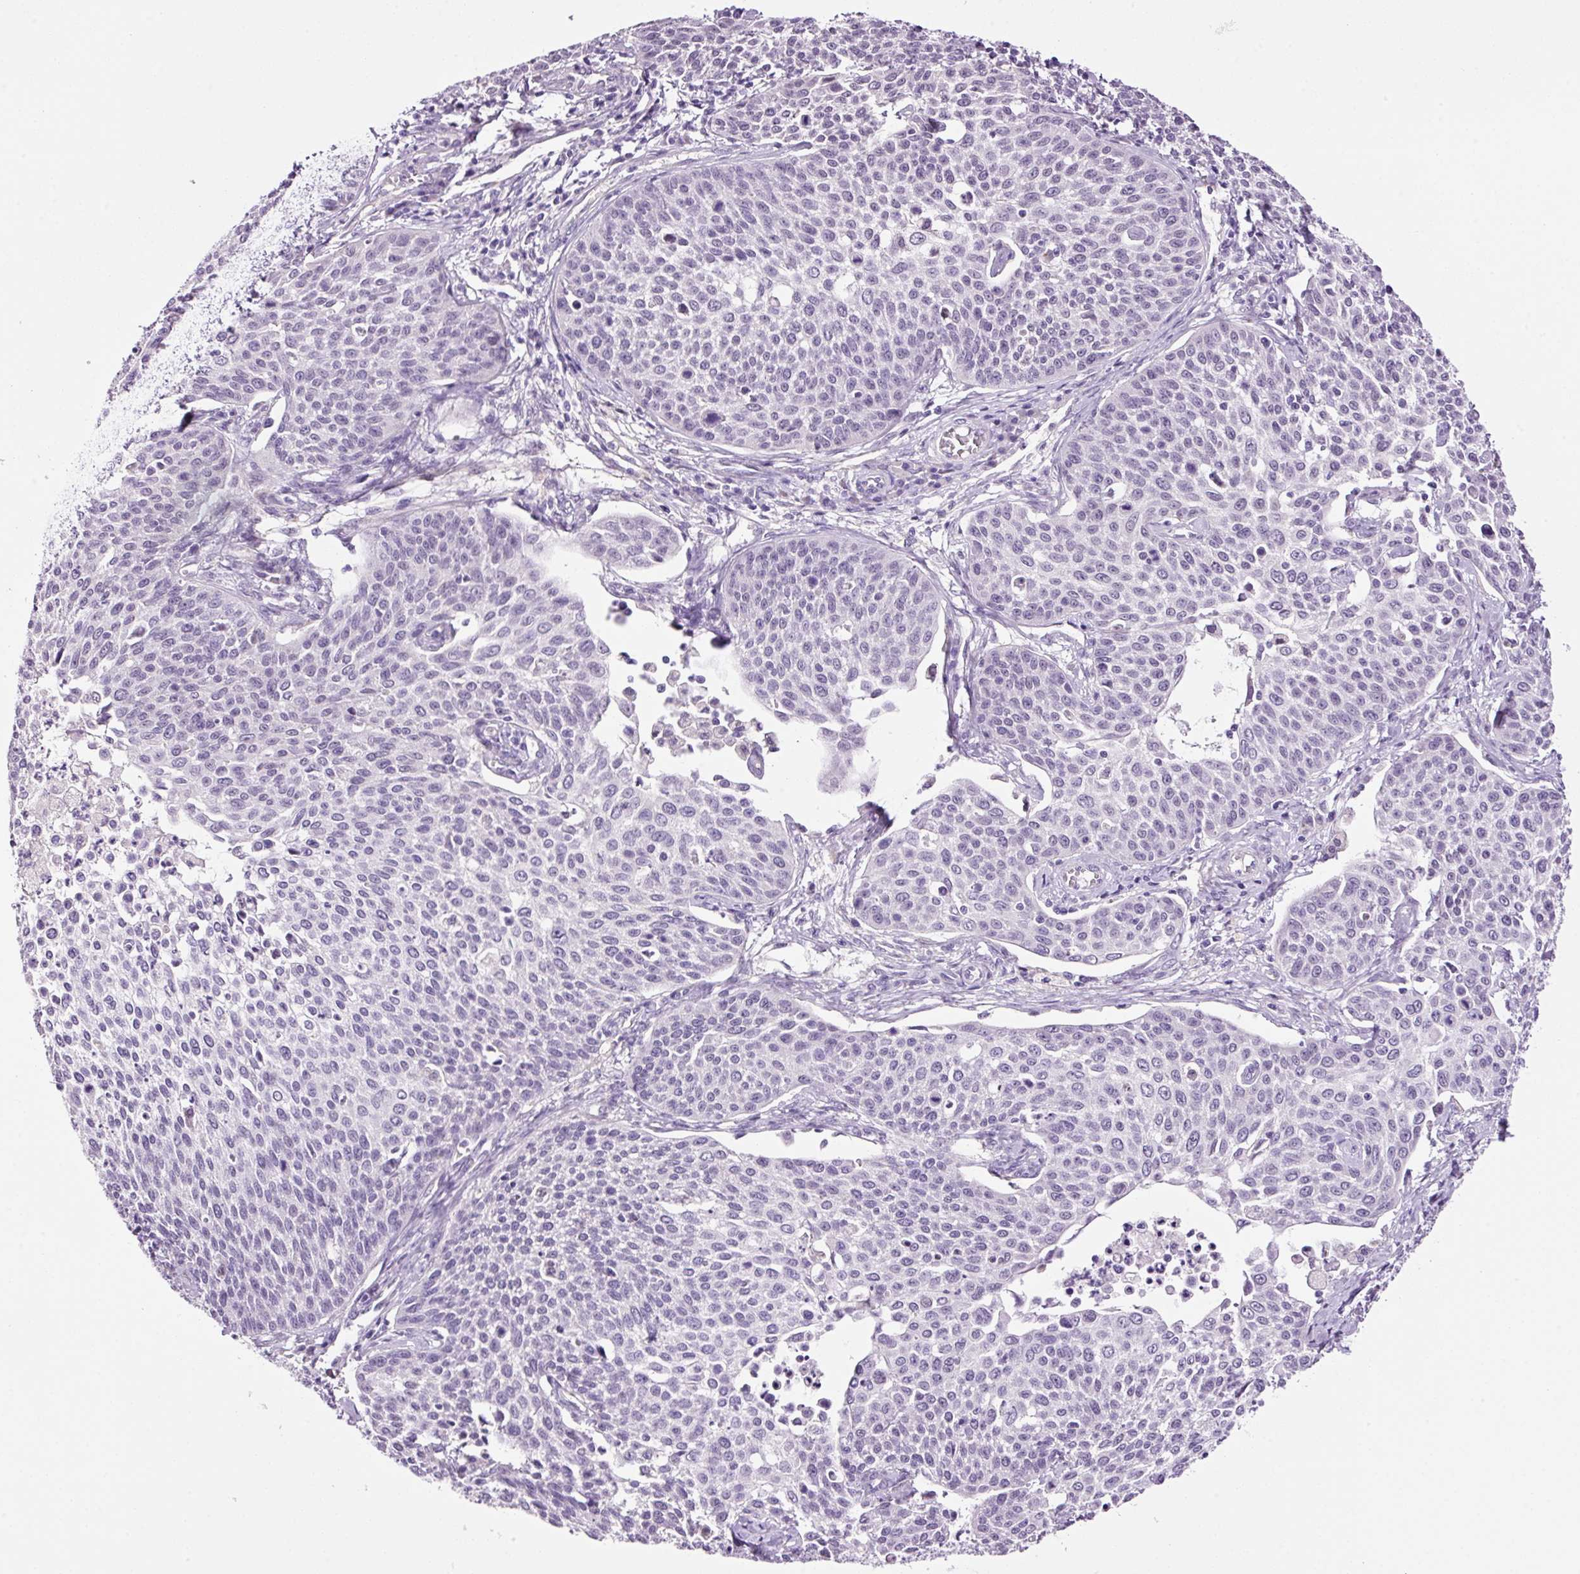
{"staining": {"intensity": "negative", "quantity": "none", "location": "none"}, "tissue": "cervical cancer", "cell_type": "Tumor cells", "image_type": "cancer", "snomed": [{"axis": "morphology", "description": "Squamous cell carcinoma, NOS"}, {"axis": "topography", "description": "Cervix"}], "caption": "Immunohistochemistry (IHC) of cervical cancer (squamous cell carcinoma) shows no staining in tumor cells.", "gene": "RTF2", "patient": {"sex": "female", "age": 34}}